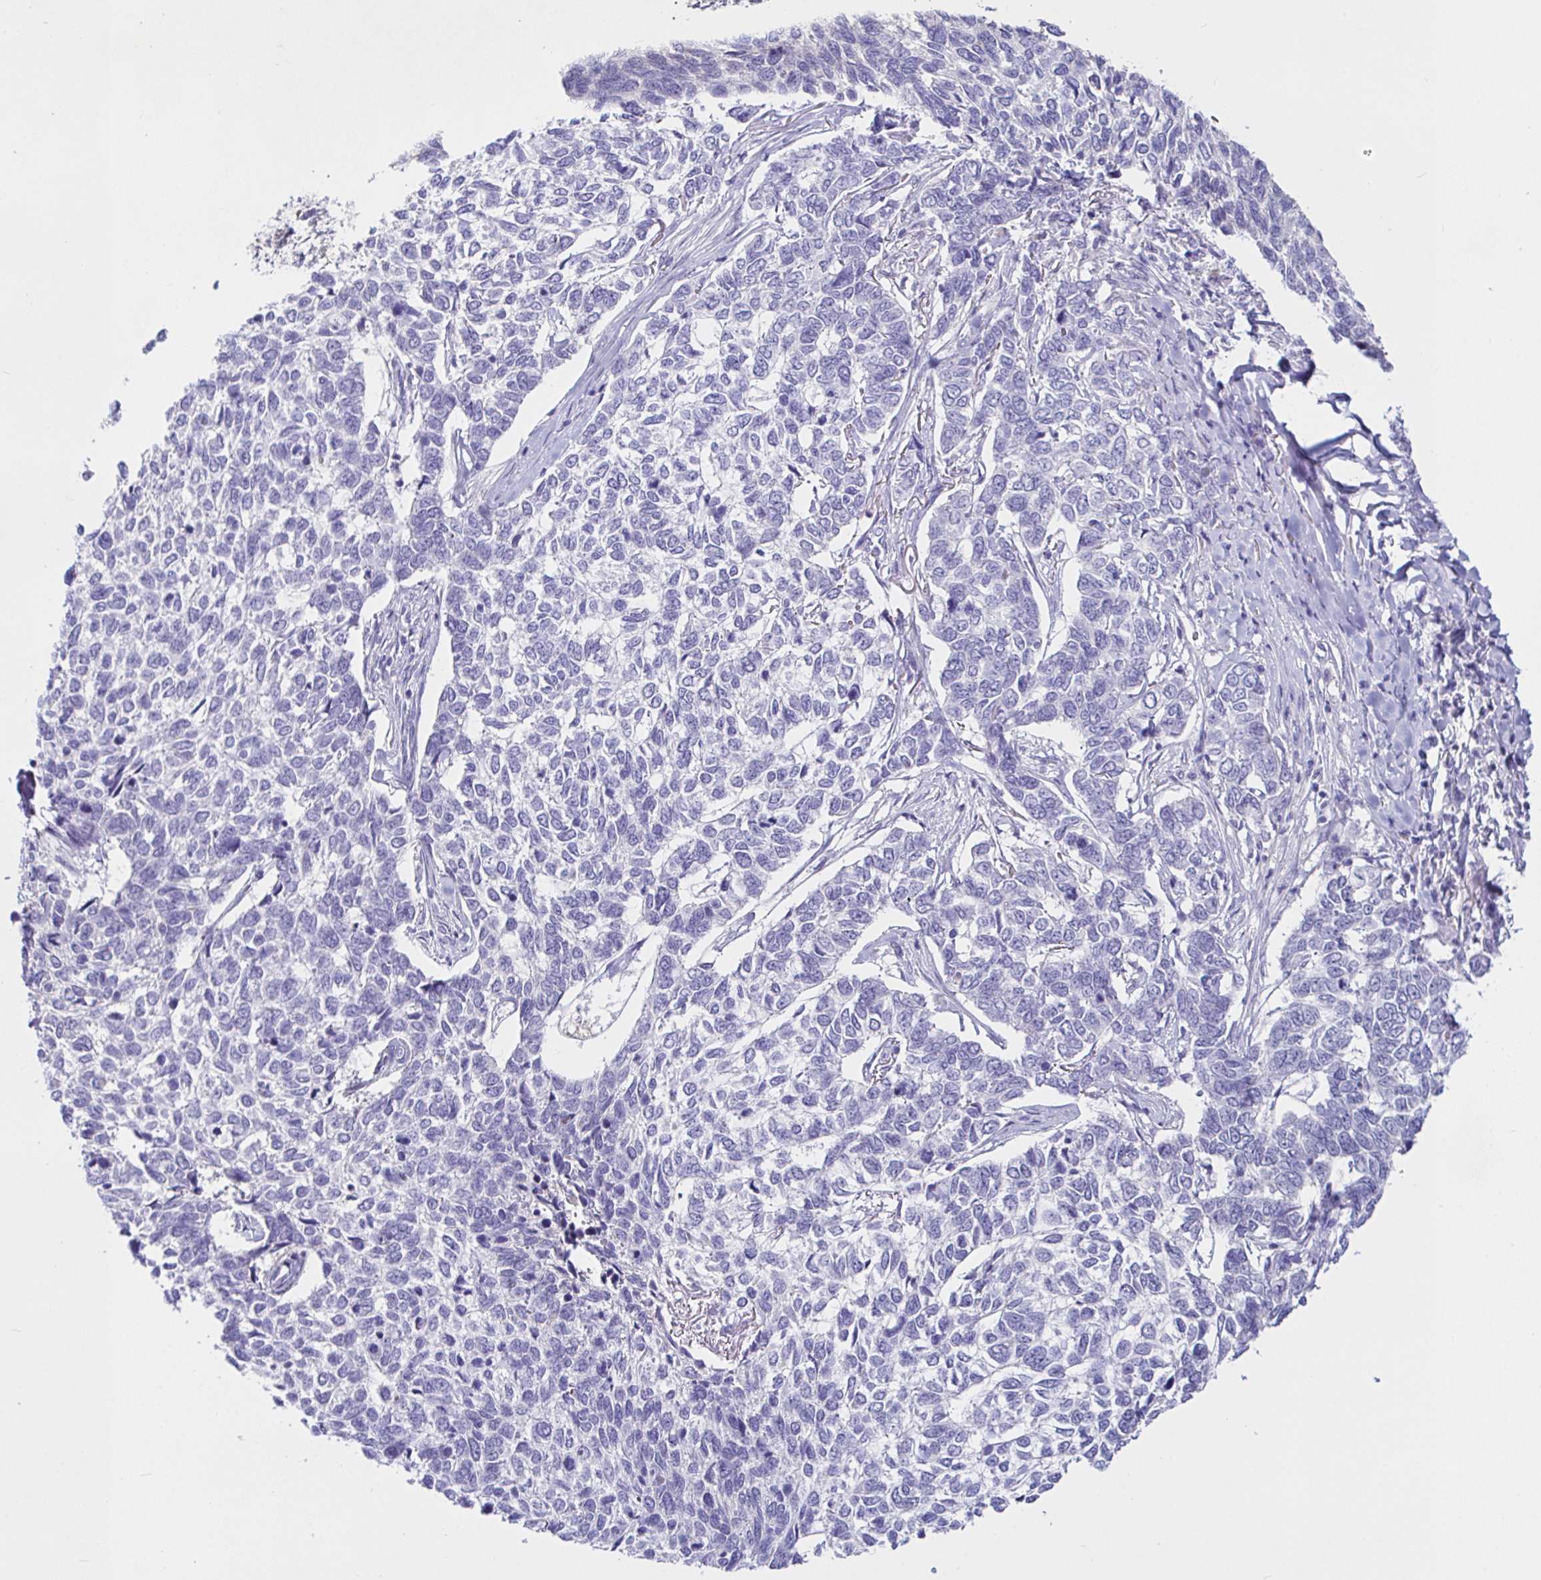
{"staining": {"intensity": "negative", "quantity": "none", "location": "none"}, "tissue": "skin cancer", "cell_type": "Tumor cells", "image_type": "cancer", "snomed": [{"axis": "morphology", "description": "Basal cell carcinoma"}, {"axis": "topography", "description": "Skin"}], "caption": "Immunohistochemistry micrograph of neoplastic tissue: human skin basal cell carcinoma stained with DAB (3,3'-diaminobenzidine) demonstrates no significant protein expression in tumor cells.", "gene": "SAA4", "patient": {"sex": "female", "age": 65}}